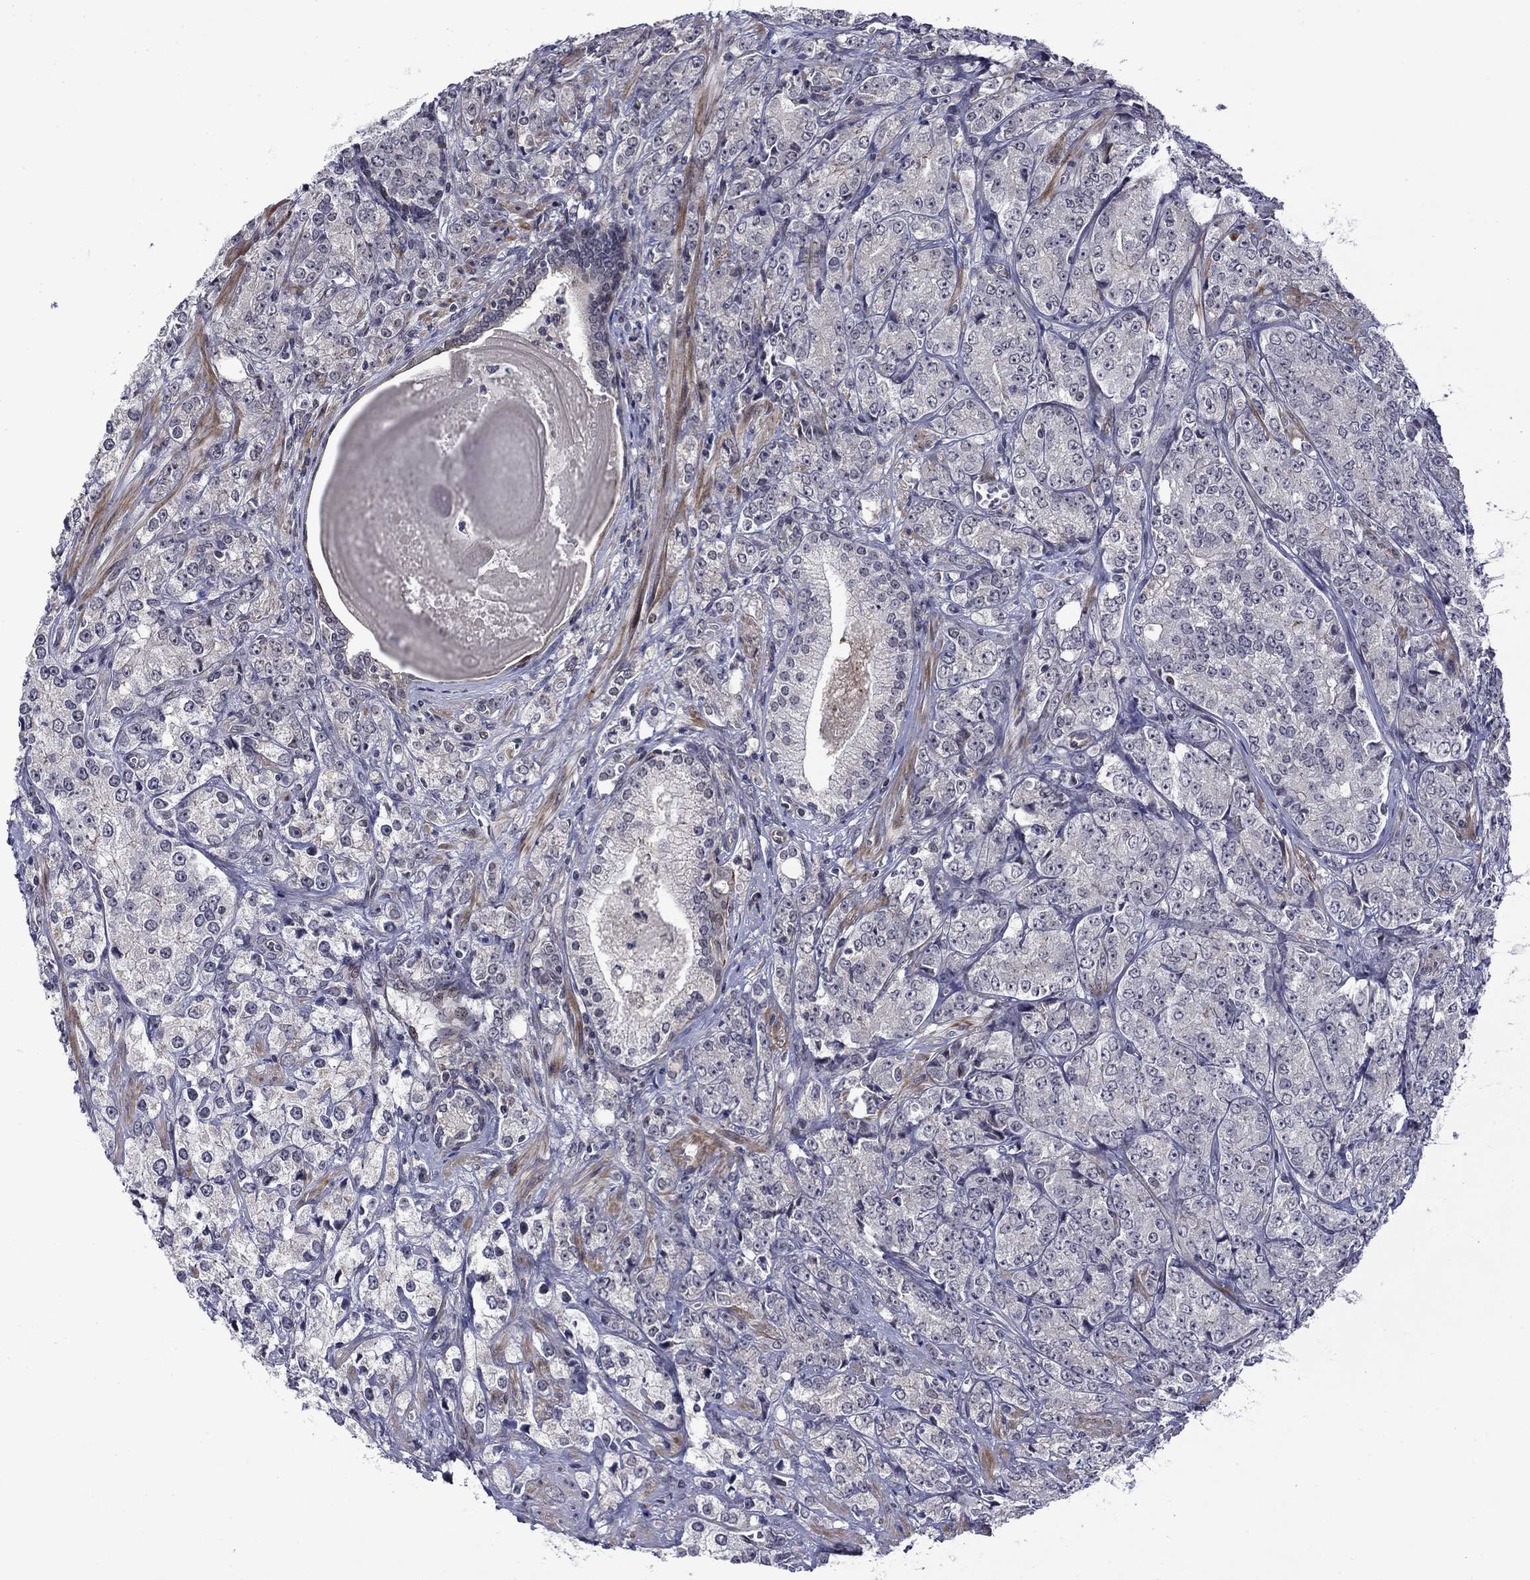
{"staining": {"intensity": "negative", "quantity": "none", "location": "none"}, "tissue": "prostate cancer", "cell_type": "Tumor cells", "image_type": "cancer", "snomed": [{"axis": "morphology", "description": "Adenocarcinoma, NOS"}, {"axis": "topography", "description": "Prostate and seminal vesicle, NOS"}, {"axis": "topography", "description": "Prostate"}], "caption": "DAB immunohistochemical staining of human prostate cancer (adenocarcinoma) displays no significant positivity in tumor cells. (Stains: DAB (3,3'-diaminobenzidine) IHC with hematoxylin counter stain, Microscopy: brightfield microscopy at high magnification).", "gene": "B3GAT1", "patient": {"sex": "male", "age": 68}}